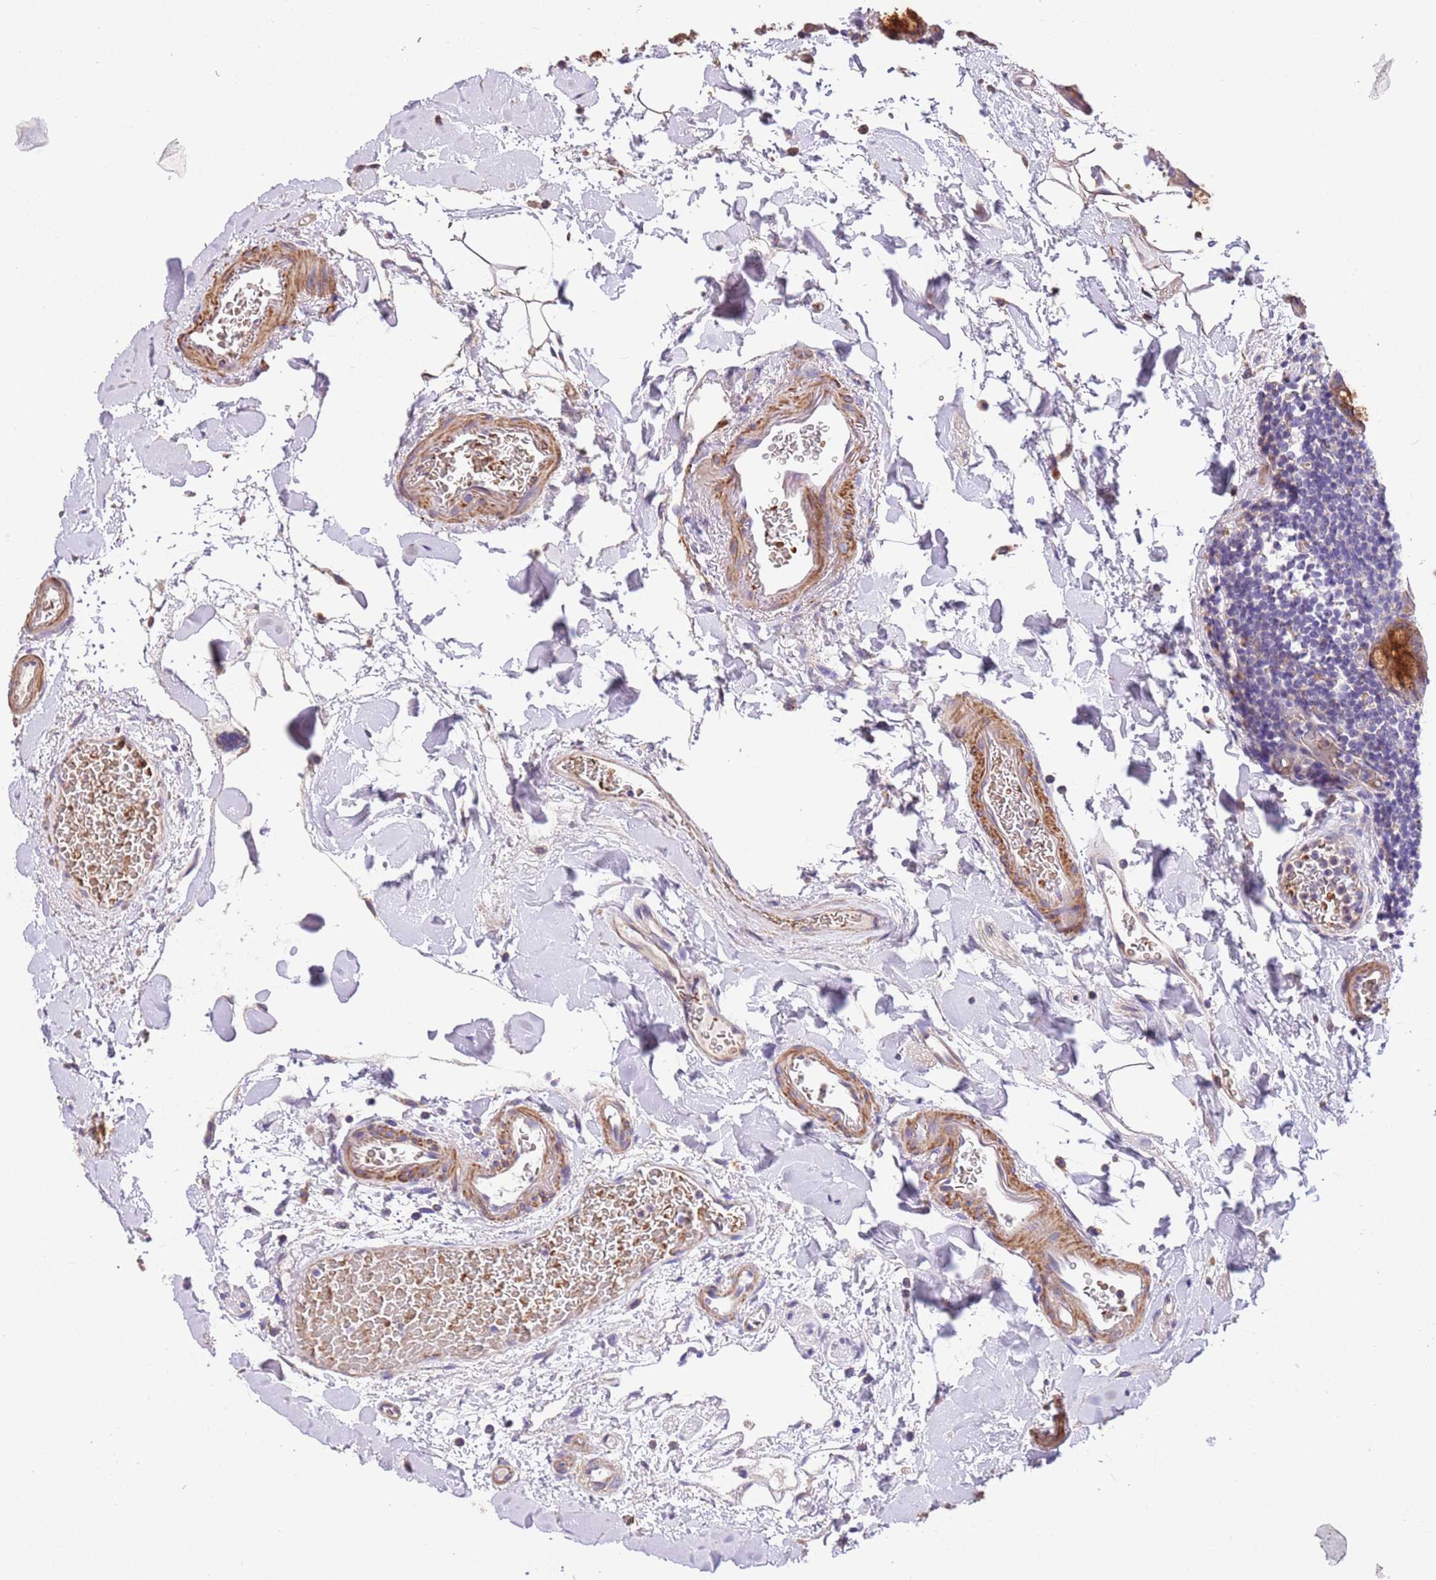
{"staining": {"intensity": "weak", "quantity": ">75%", "location": "cytoplasmic/membranous"}, "tissue": "colon", "cell_type": "Endothelial cells", "image_type": "normal", "snomed": [{"axis": "morphology", "description": "Normal tissue, NOS"}, {"axis": "topography", "description": "Colon"}], "caption": "Immunohistochemistry (IHC) of normal colon shows low levels of weak cytoplasmic/membranous positivity in about >75% of endothelial cells.", "gene": "PIGA", "patient": {"sex": "male", "age": 75}}